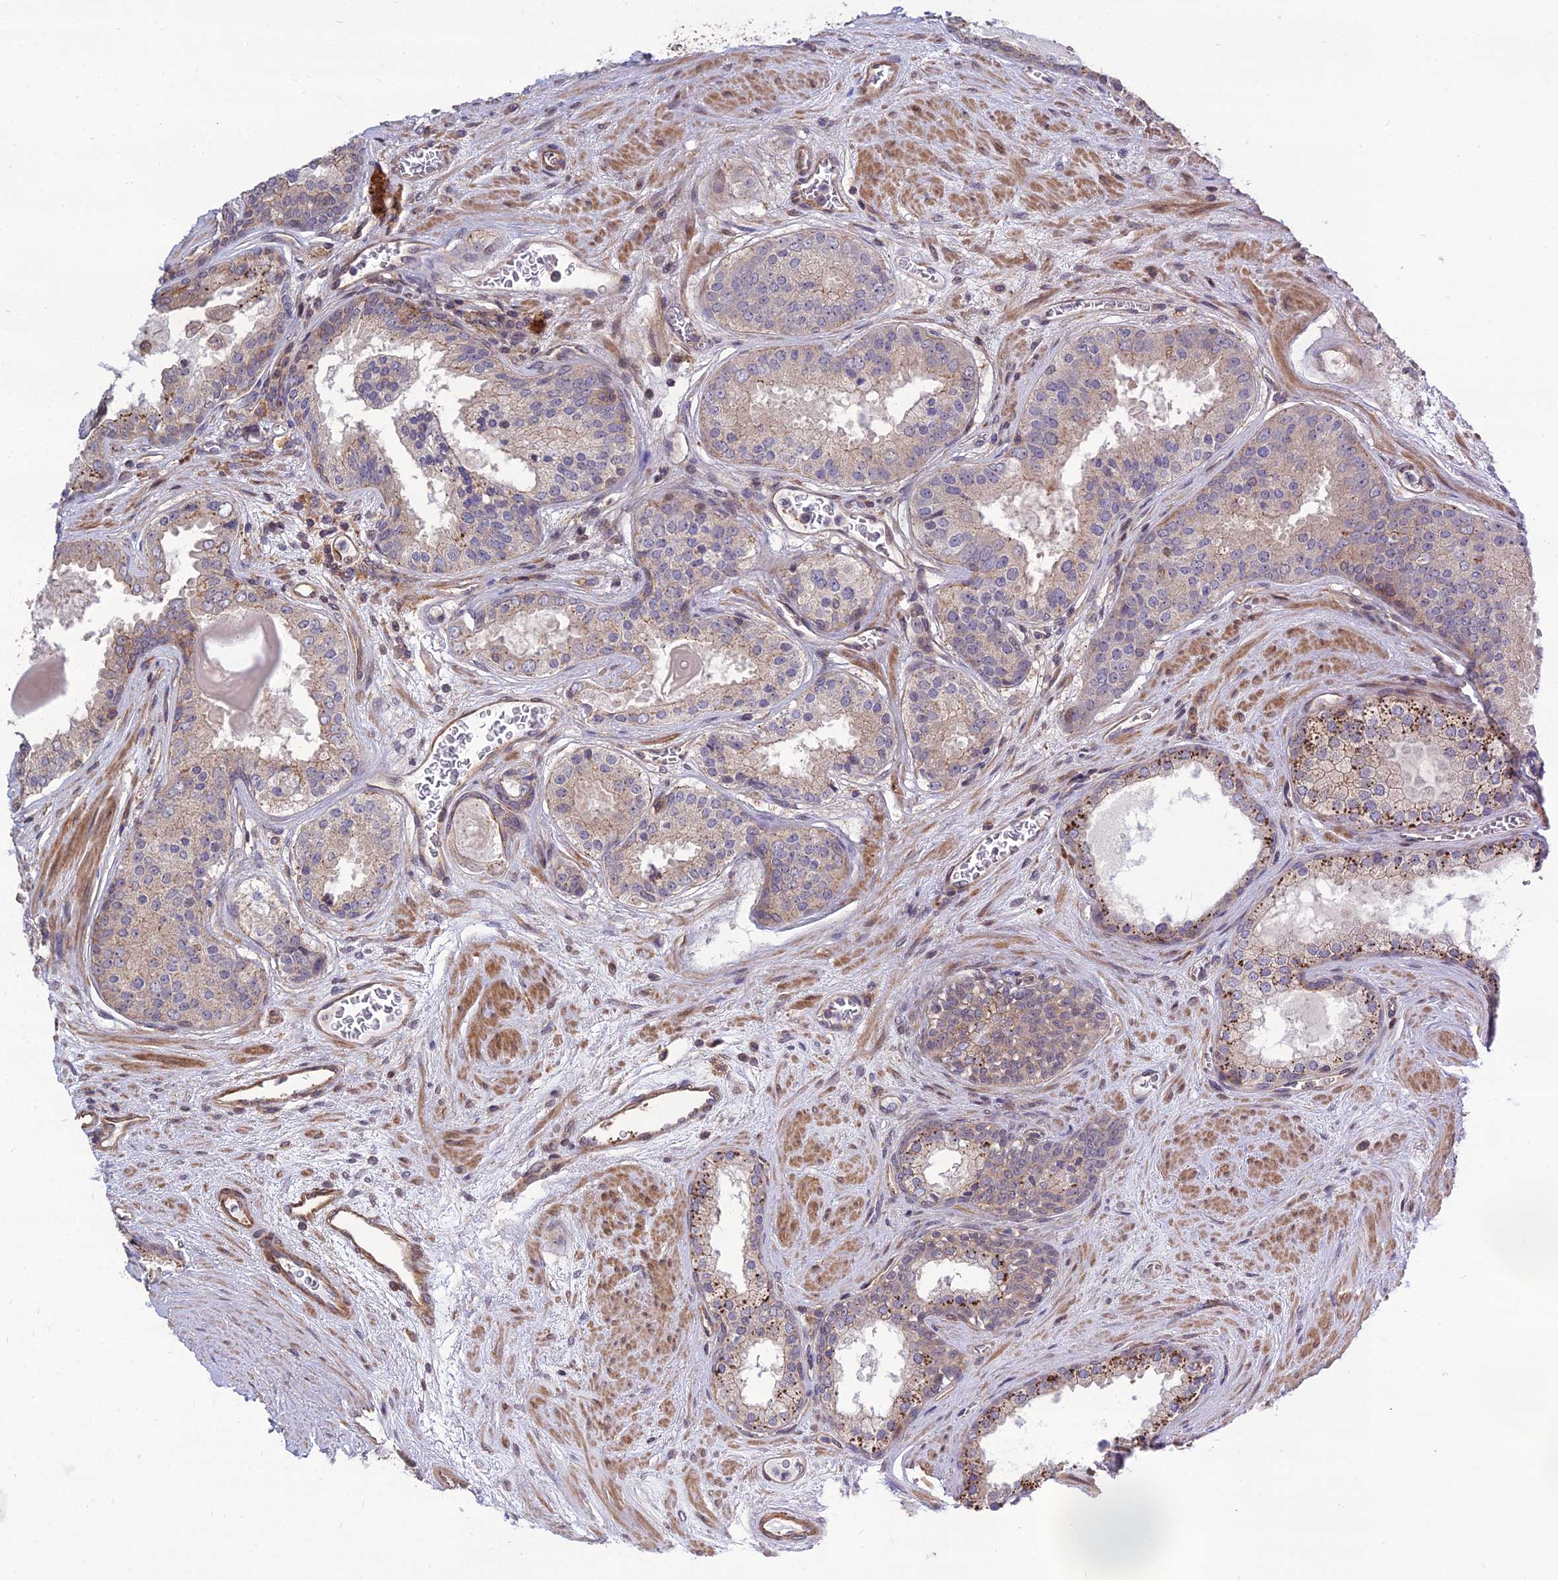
{"staining": {"intensity": "weak", "quantity": "25%-75%", "location": "cytoplasmic/membranous"}, "tissue": "prostate cancer", "cell_type": "Tumor cells", "image_type": "cancer", "snomed": [{"axis": "morphology", "description": "Adenocarcinoma, High grade"}, {"axis": "topography", "description": "Prostate"}], "caption": "Weak cytoplasmic/membranous positivity for a protein is appreciated in approximately 25%-75% of tumor cells of prostate cancer using immunohistochemistry.", "gene": "TSPYL2", "patient": {"sex": "male", "age": 67}}